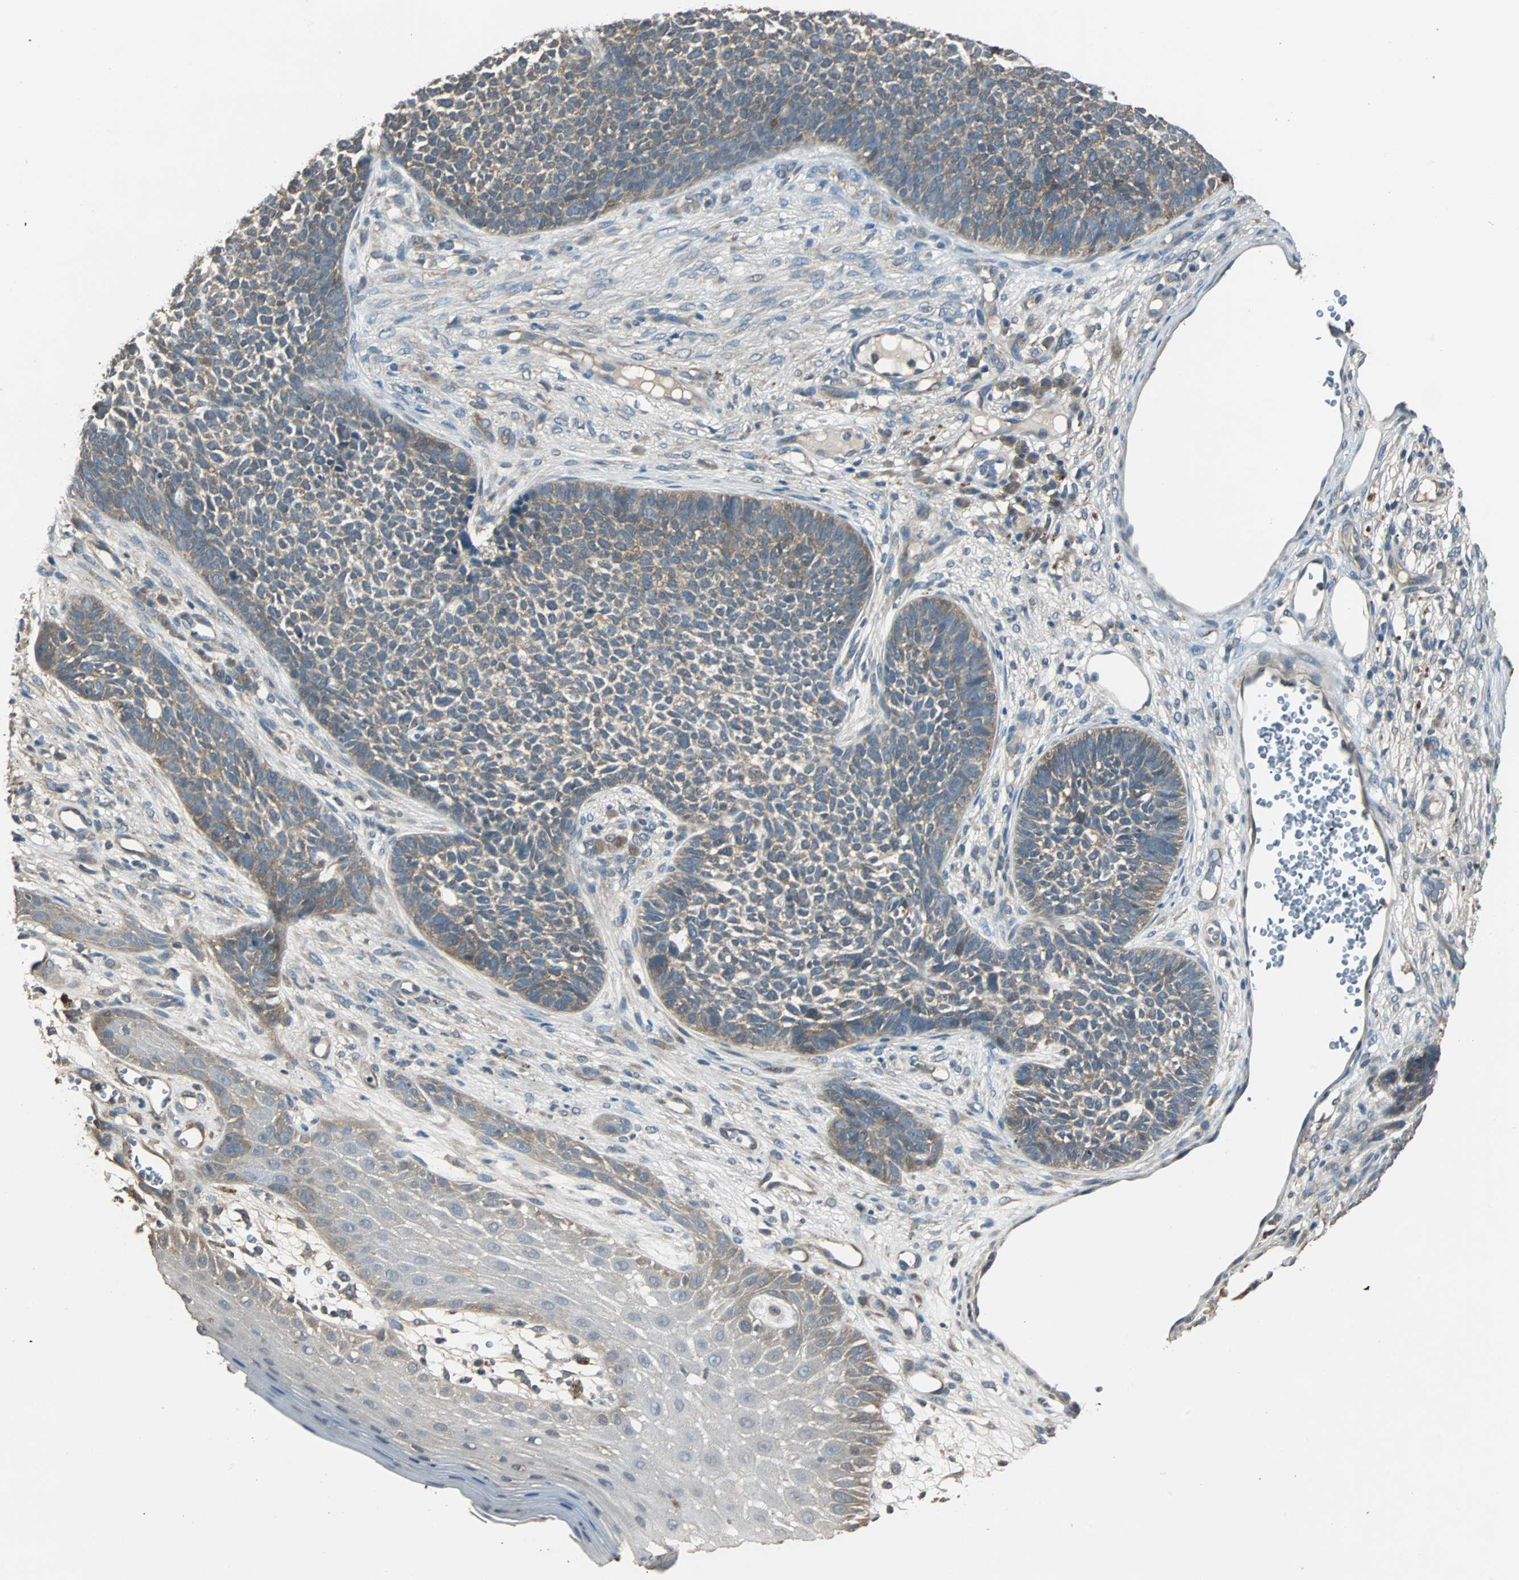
{"staining": {"intensity": "moderate", "quantity": ">75%", "location": "cytoplasmic/membranous"}, "tissue": "skin cancer", "cell_type": "Tumor cells", "image_type": "cancer", "snomed": [{"axis": "morphology", "description": "Basal cell carcinoma"}, {"axis": "topography", "description": "Skin"}], "caption": "Immunohistochemical staining of skin basal cell carcinoma exhibits moderate cytoplasmic/membranous protein staining in approximately >75% of tumor cells.", "gene": "ABHD2", "patient": {"sex": "female", "age": 84}}